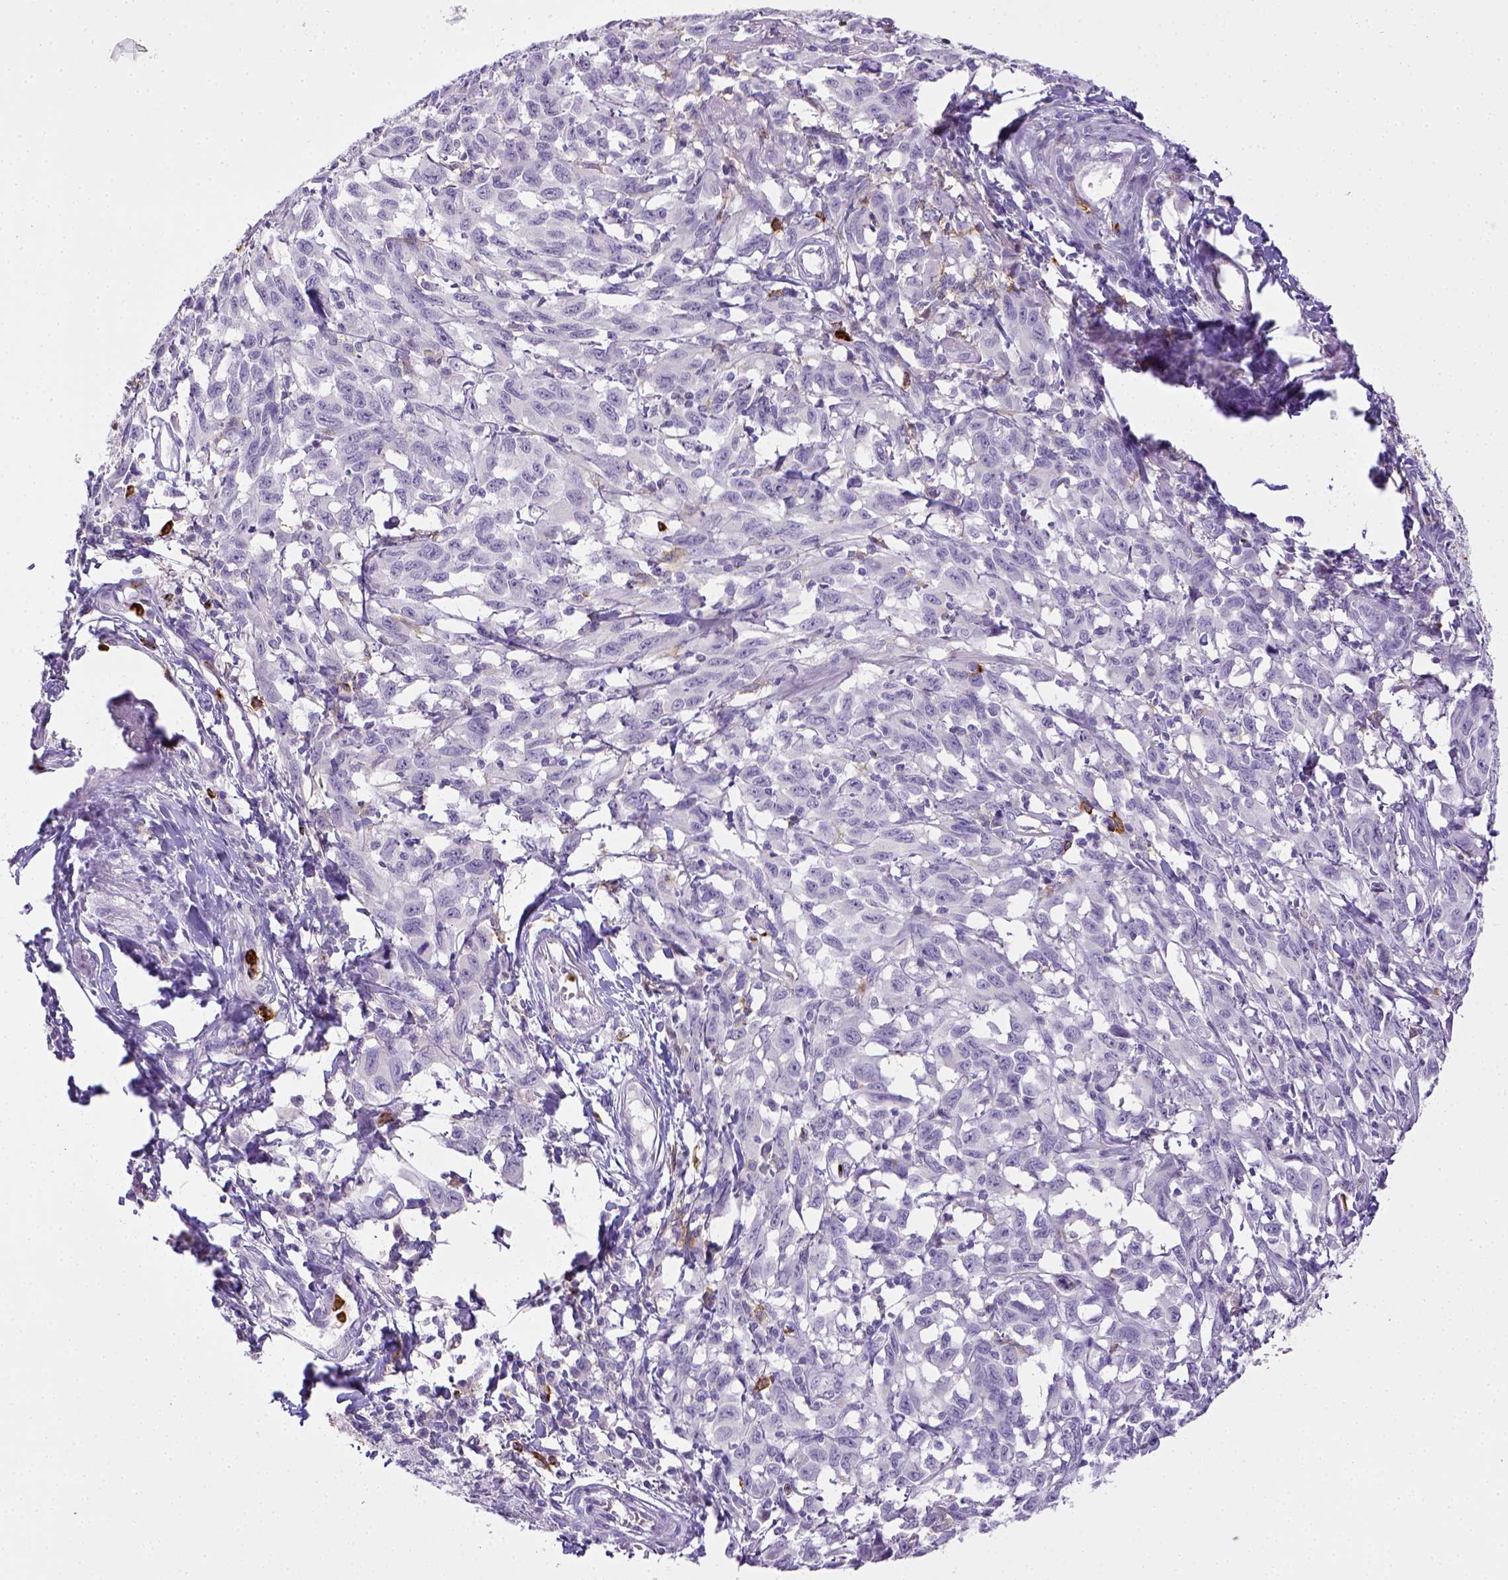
{"staining": {"intensity": "negative", "quantity": "none", "location": "none"}, "tissue": "melanoma", "cell_type": "Tumor cells", "image_type": "cancer", "snomed": [{"axis": "morphology", "description": "Malignant melanoma, NOS"}, {"axis": "topography", "description": "Vulva, labia, clitoris and Bartholin´s gland, NO"}], "caption": "This is an immunohistochemistry (IHC) micrograph of human malignant melanoma. There is no positivity in tumor cells.", "gene": "ITGAM", "patient": {"sex": "female", "age": 75}}